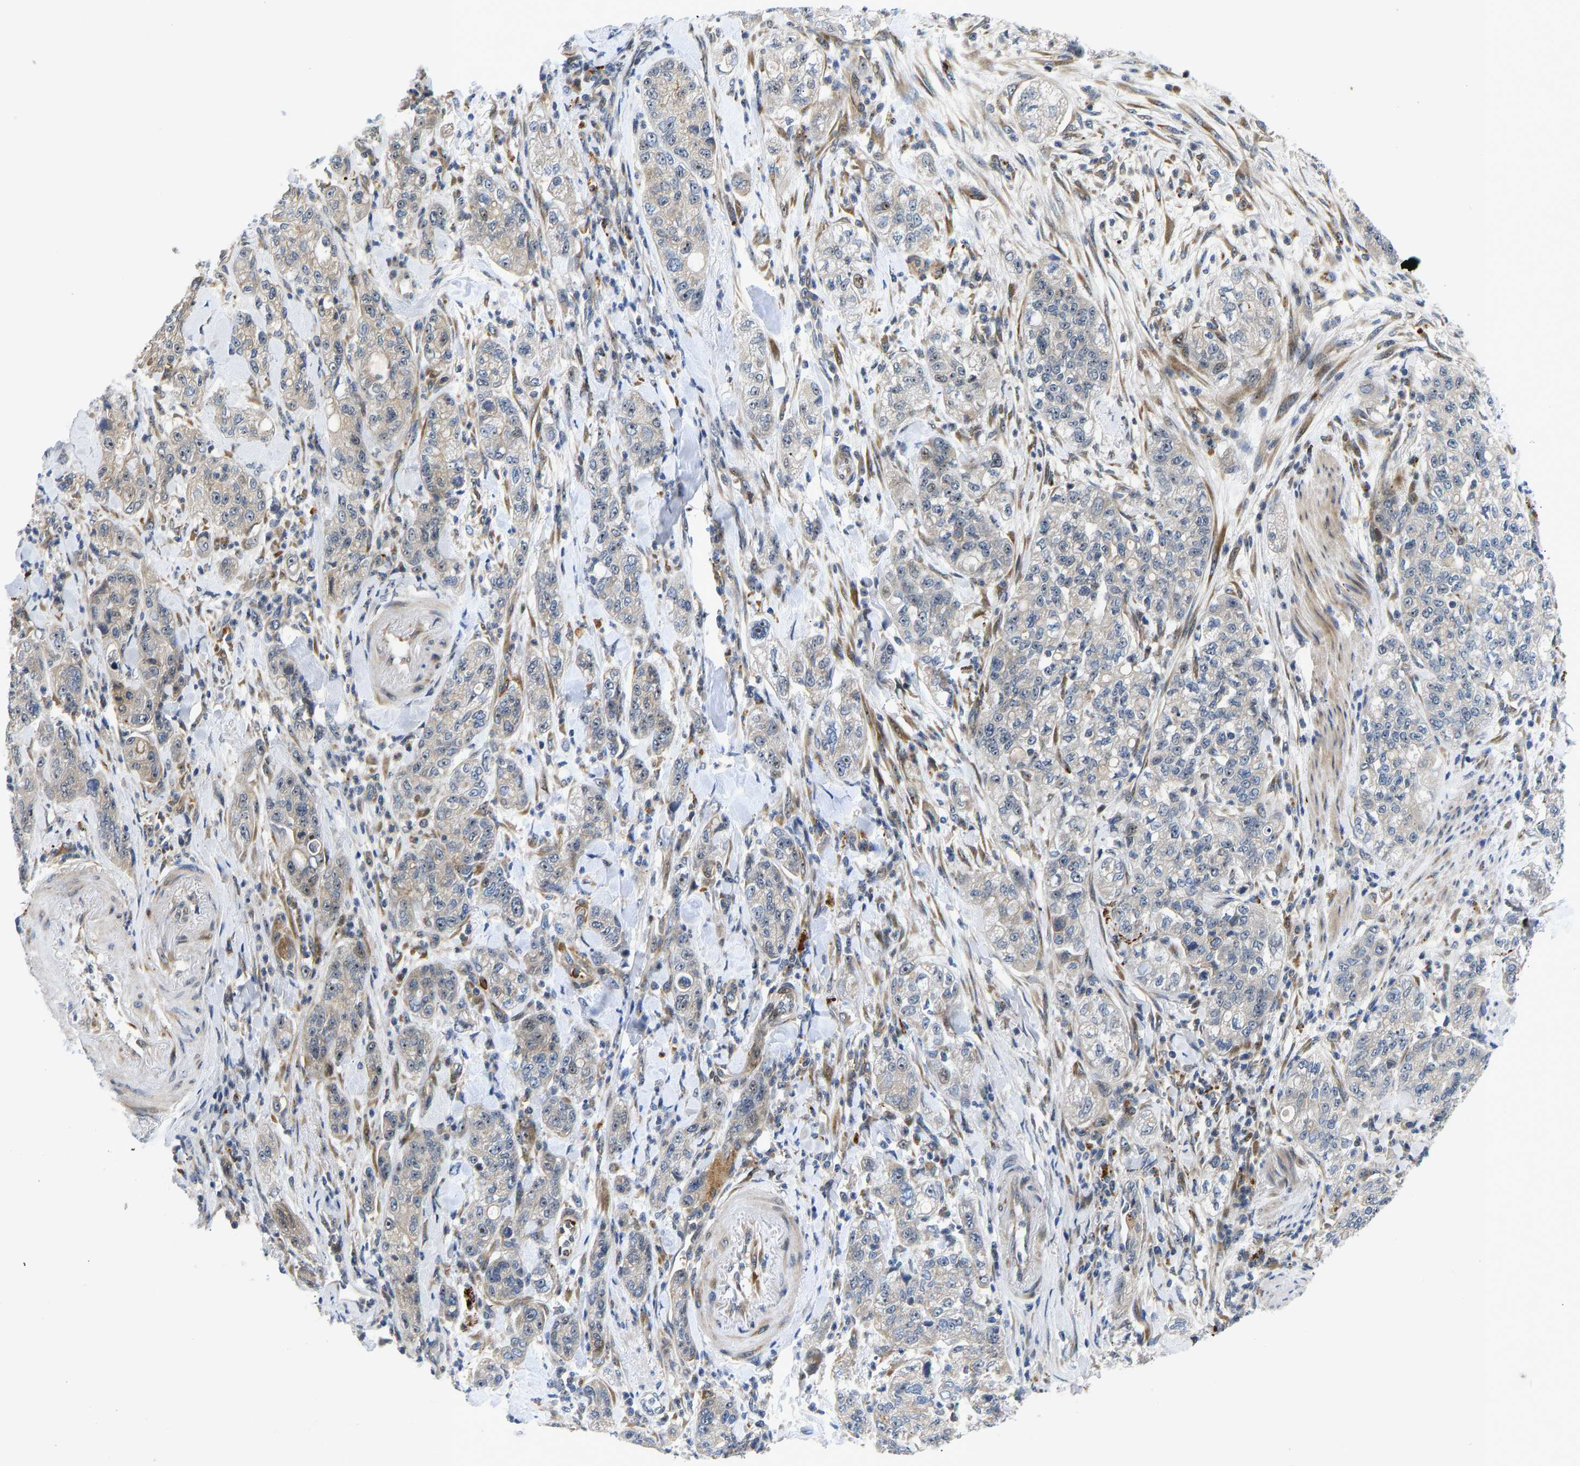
{"staining": {"intensity": "weak", "quantity": "25%-75%", "location": "cytoplasmic/membranous,nuclear"}, "tissue": "pancreatic cancer", "cell_type": "Tumor cells", "image_type": "cancer", "snomed": [{"axis": "morphology", "description": "Adenocarcinoma, NOS"}, {"axis": "topography", "description": "Pancreas"}], "caption": "A brown stain shows weak cytoplasmic/membranous and nuclear staining of a protein in human pancreatic cancer tumor cells. The staining was performed using DAB, with brown indicating positive protein expression. Nuclei are stained blue with hematoxylin.", "gene": "RESF1", "patient": {"sex": "female", "age": 78}}